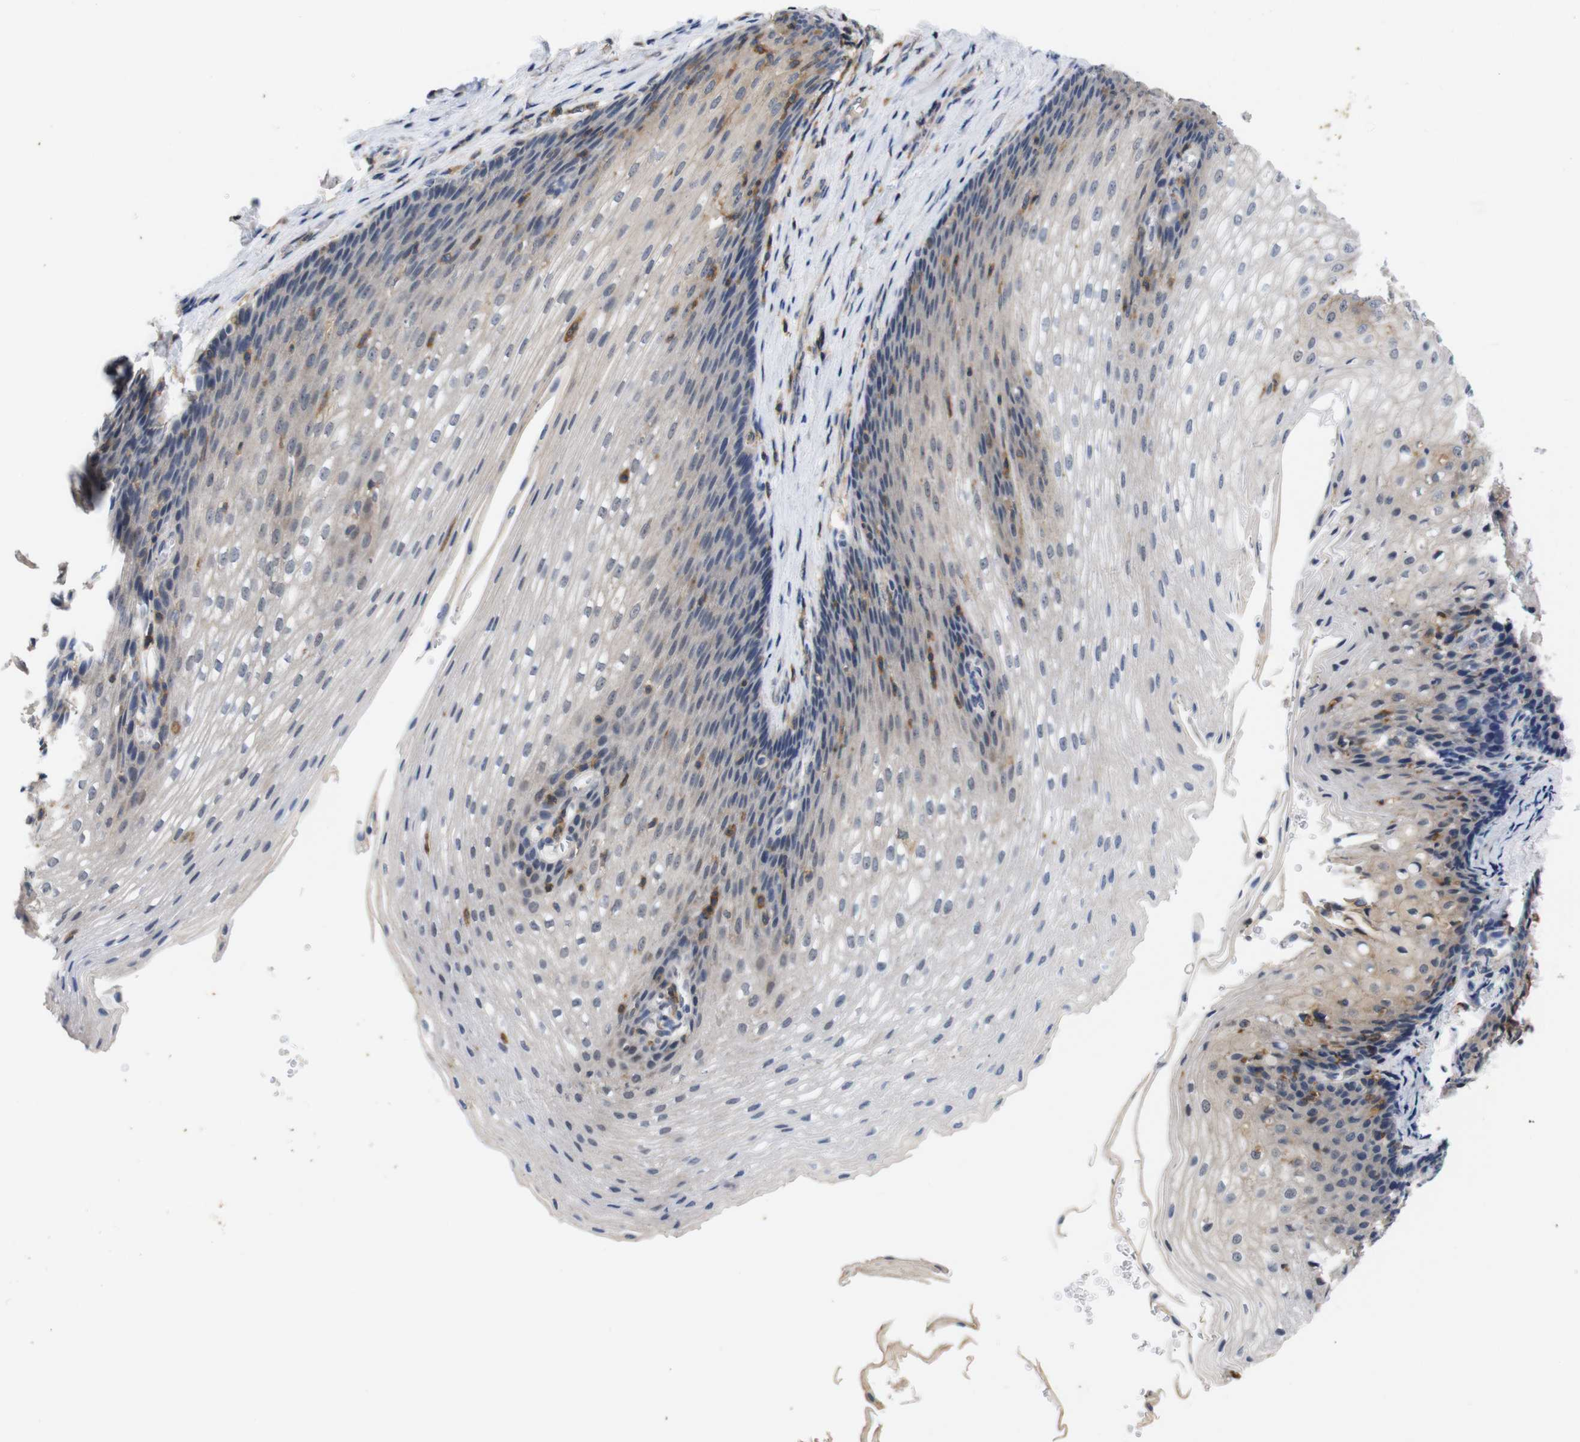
{"staining": {"intensity": "weak", "quantity": "<25%", "location": "cytoplasmic/membranous"}, "tissue": "esophagus", "cell_type": "Squamous epithelial cells", "image_type": "normal", "snomed": [{"axis": "morphology", "description": "Normal tissue, NOS"}, {"axis": "topography", "description": "Esophagus"}], "caption": "A high-resolution histopathology image shows immunohistochemistry (IHC) staining of unremarkable esophagus, which displays no significant staining in squamous epithelial cells. Nuclei are stained in blue.", "gene": "BRWD3", "patient": {"sex": "male", "age": 48}}